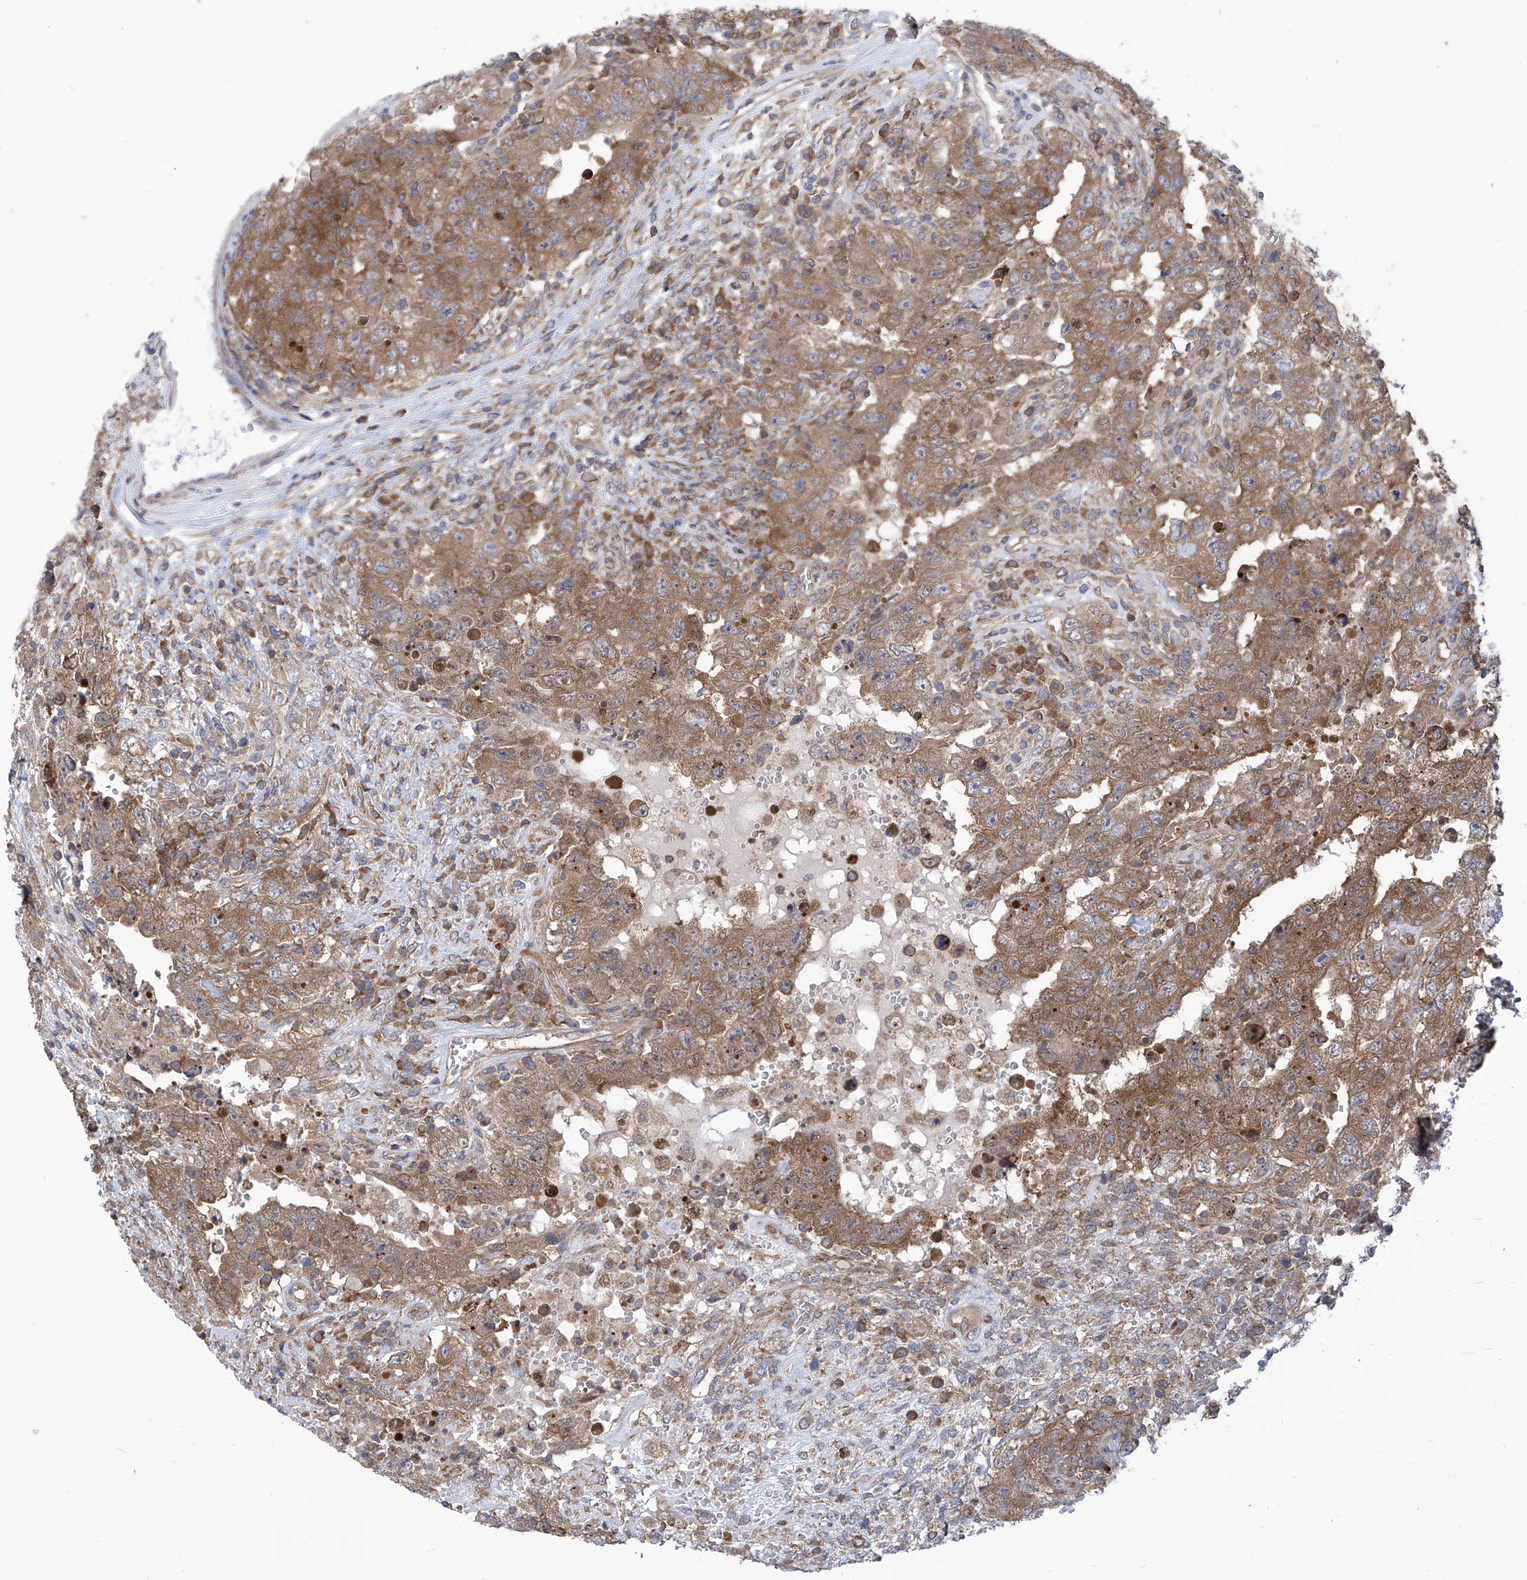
{"staining": {"intensity": "moderate", "quantity": ">75%", "location": "cytoplasmic/membranous"}, "tissue": "testis cancer", "cell_type": "Tumor cells", "image_type": "cancer", "snomed": [{"axis": "morphology", "description": "Carcinoma, Embryonal, NOS"}, {"axis": "topography", "description": "Testis"}], "caption": "Immunohistochemistry (DAB) staining of embryonal carcinoma (testis) reveals moderate cytoplasmic/membranous protein staining in approximately >75% of tumor cells.", "gene": "EIF3M", "patient": {"sex": "male", "age": 26}}